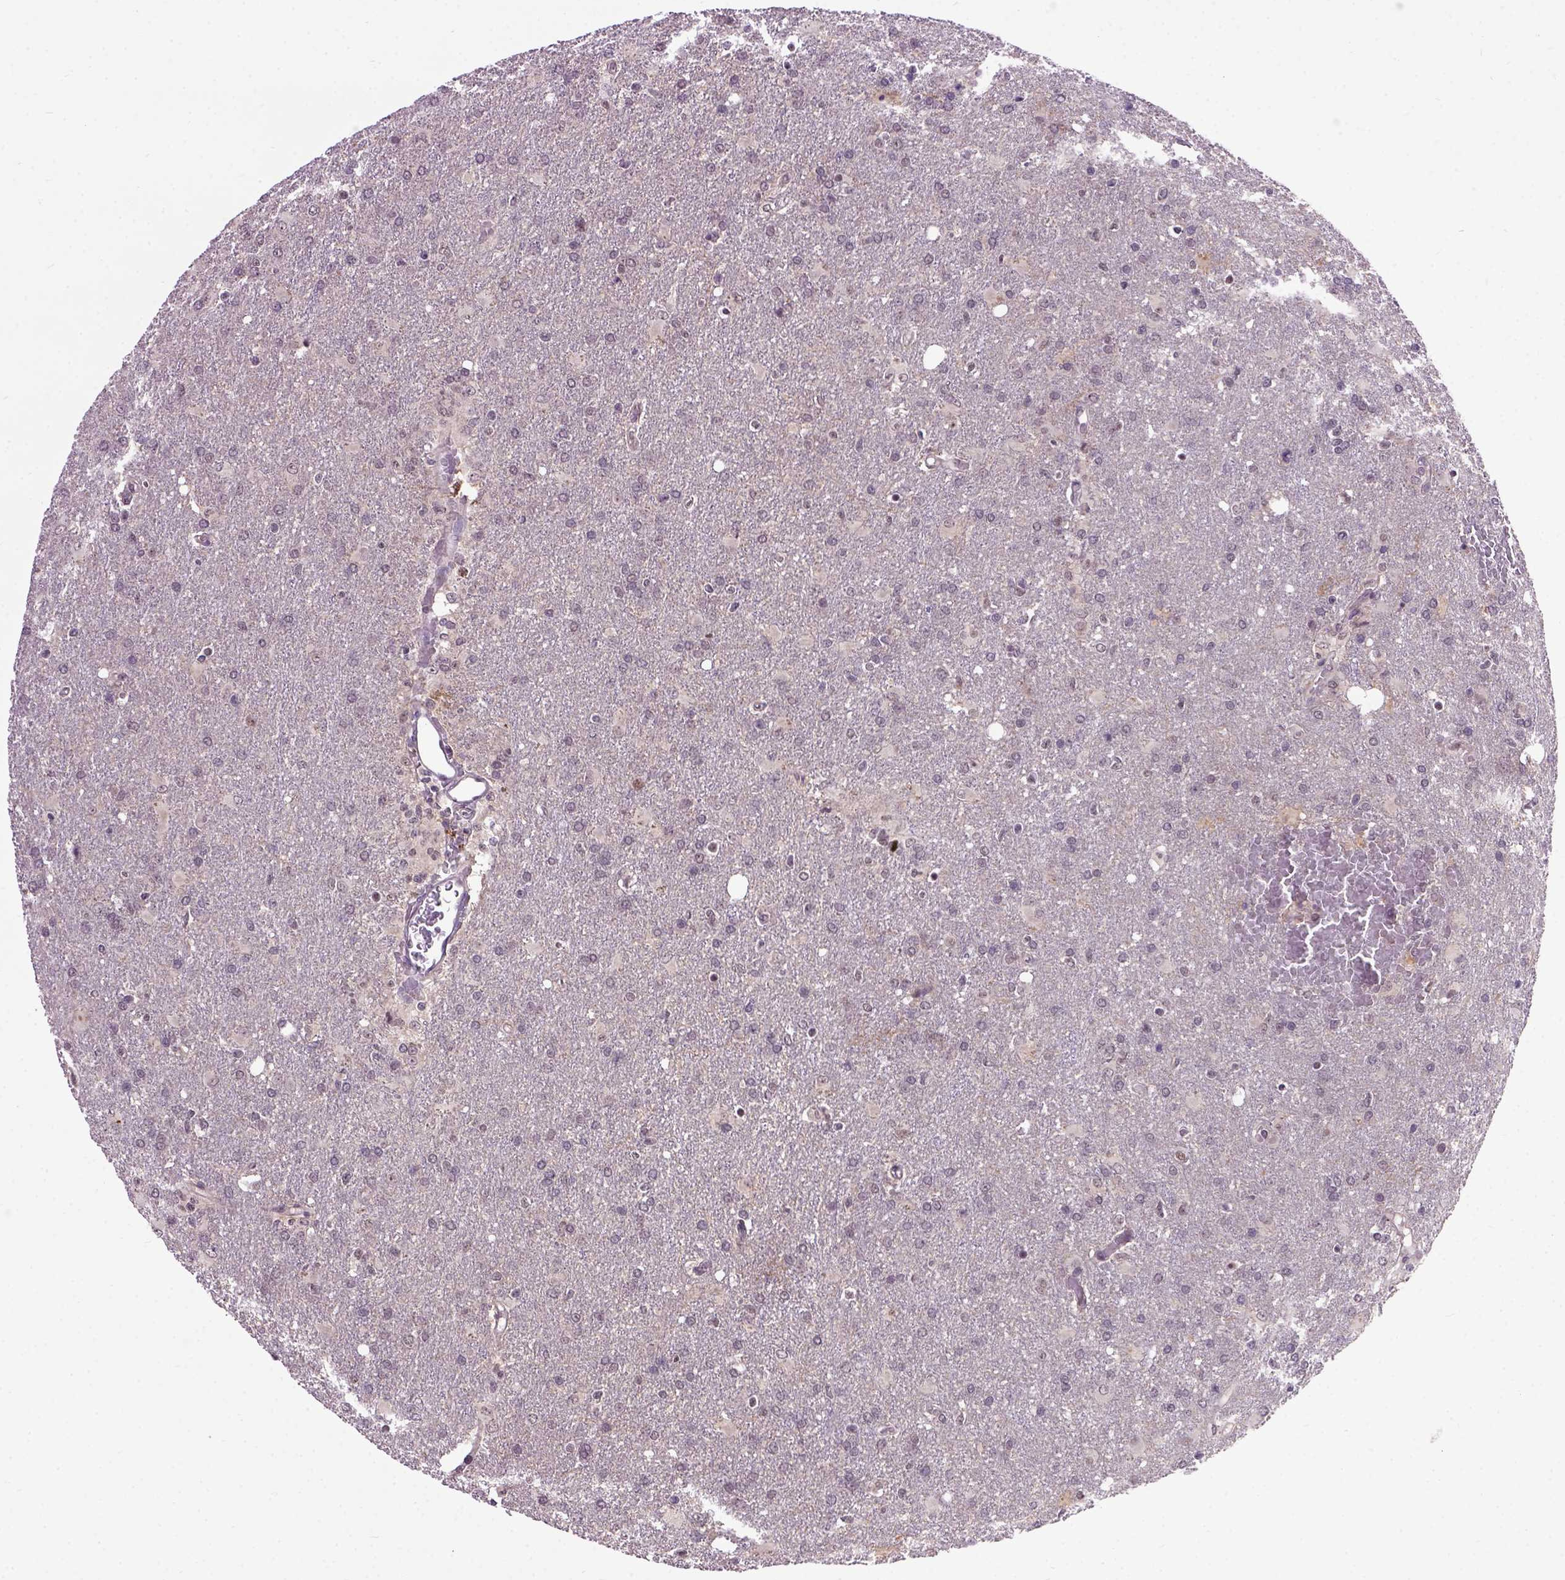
{"staining": {"intensity": "negative", "quantity": "none", "location": "none"}, "tissue": "glioma", "cell_type": "Tumor cells", "image_type": "cancer", "snomed": [{"axis": "morphology", "description": "Glioma, malignant, High grade"}, {"axis": "topography", "description": "Brain"}], "caption": "An immunohistochemistry (IHC) histopathology image of glioma is shown. There is no staining in tumor cells of glioma.", "gene": "RAB43", "patient": {"sex": "male", "age": 68}}